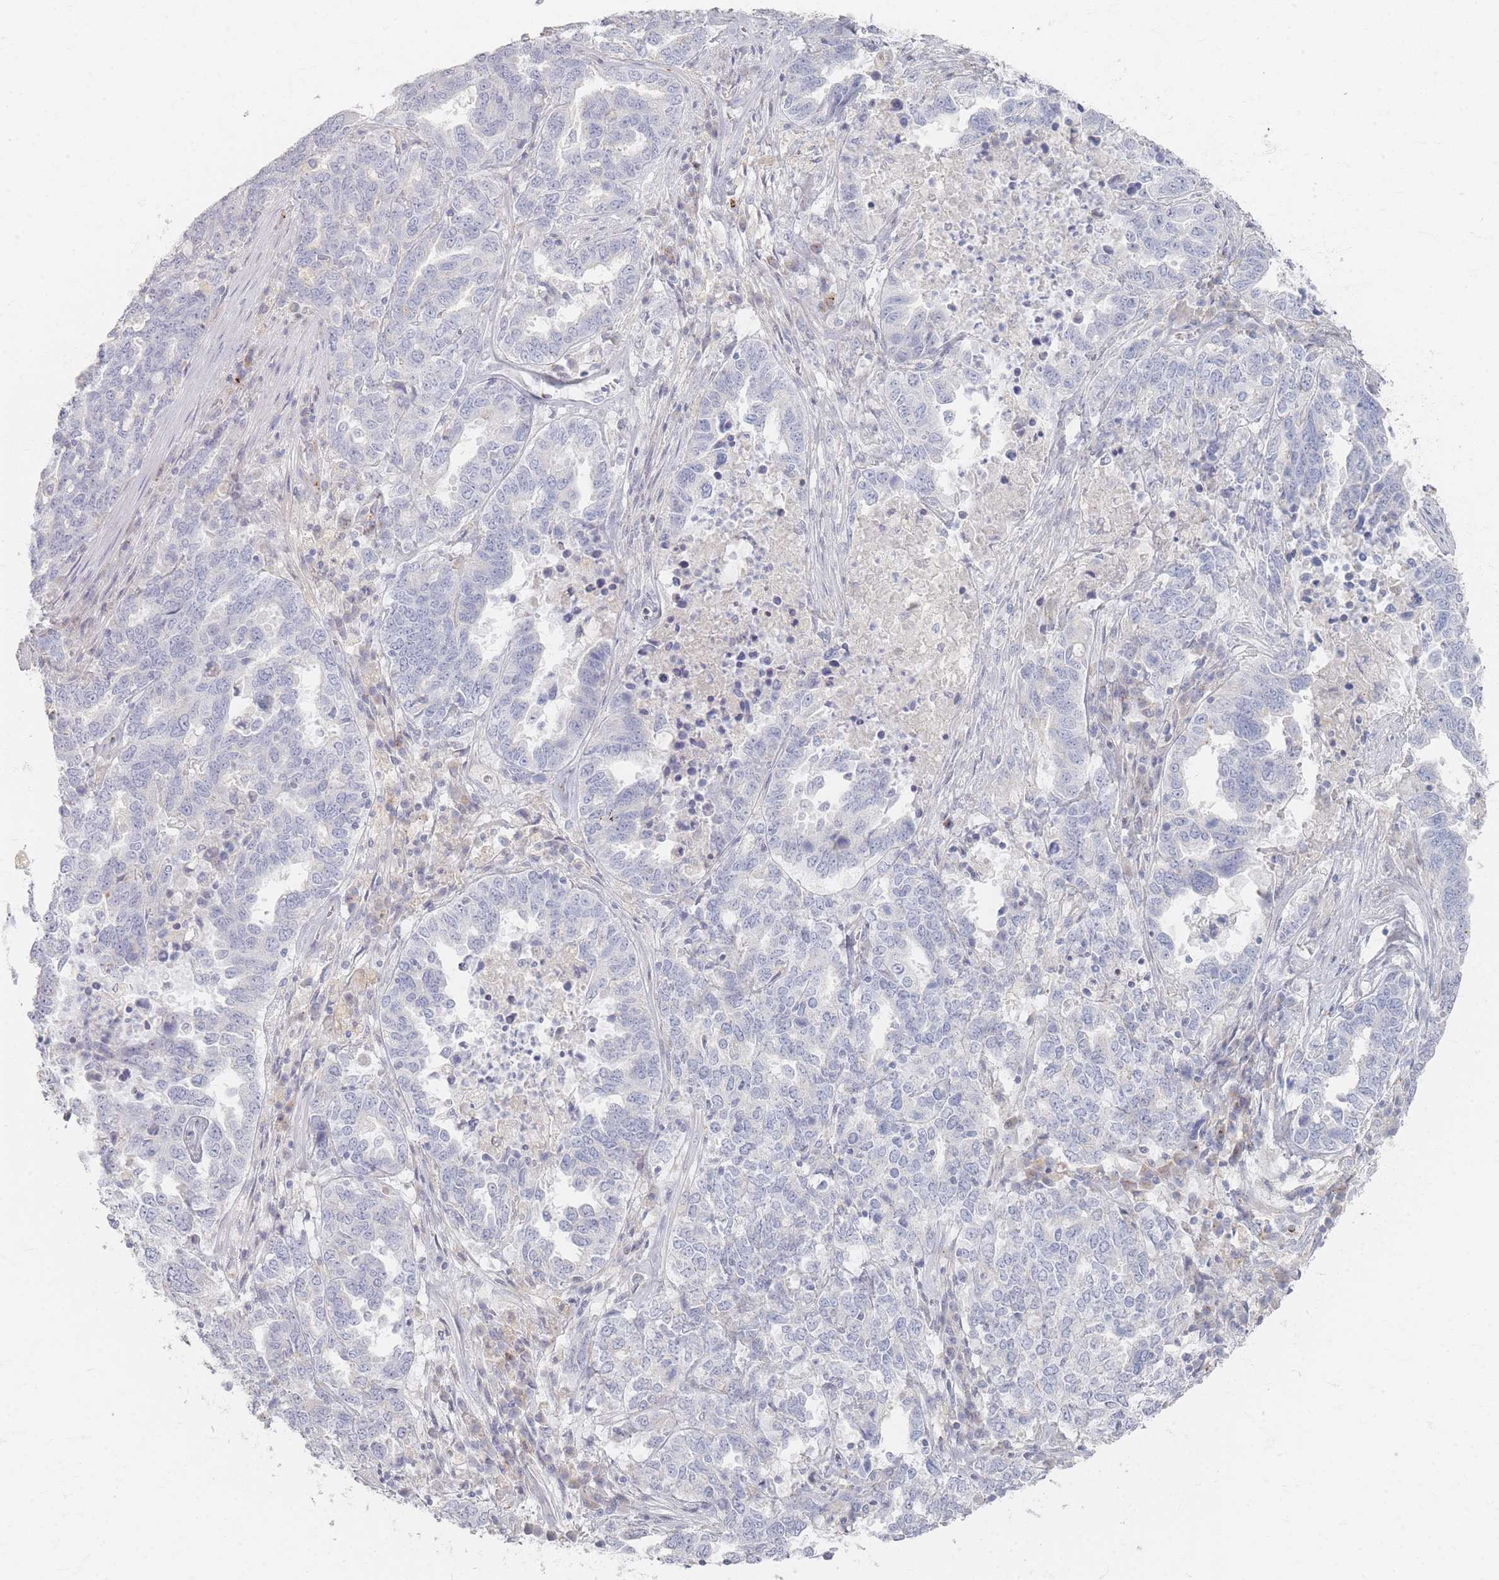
{"staining": {"intensity": "negative", "quantity": "none", "location": "none"}, "tissue": "ovarian cancer", "cell_type": "Tumor cells", "image_type": "cancer", "snomed": [{"axis": "morphology", "description": "Carcinoma, endometroid"}, {"axis": "topography", "description": "Ovary"}], "caption": "Immunohistochemistry (IHC) image of neoplastic tissue: human endometroid carcinoma (ovarian) stained with DAB shows no significant protein expression in tumor cells.", "gene": "SLC2A11", "patient": {"sex": "female", "age": 62}}